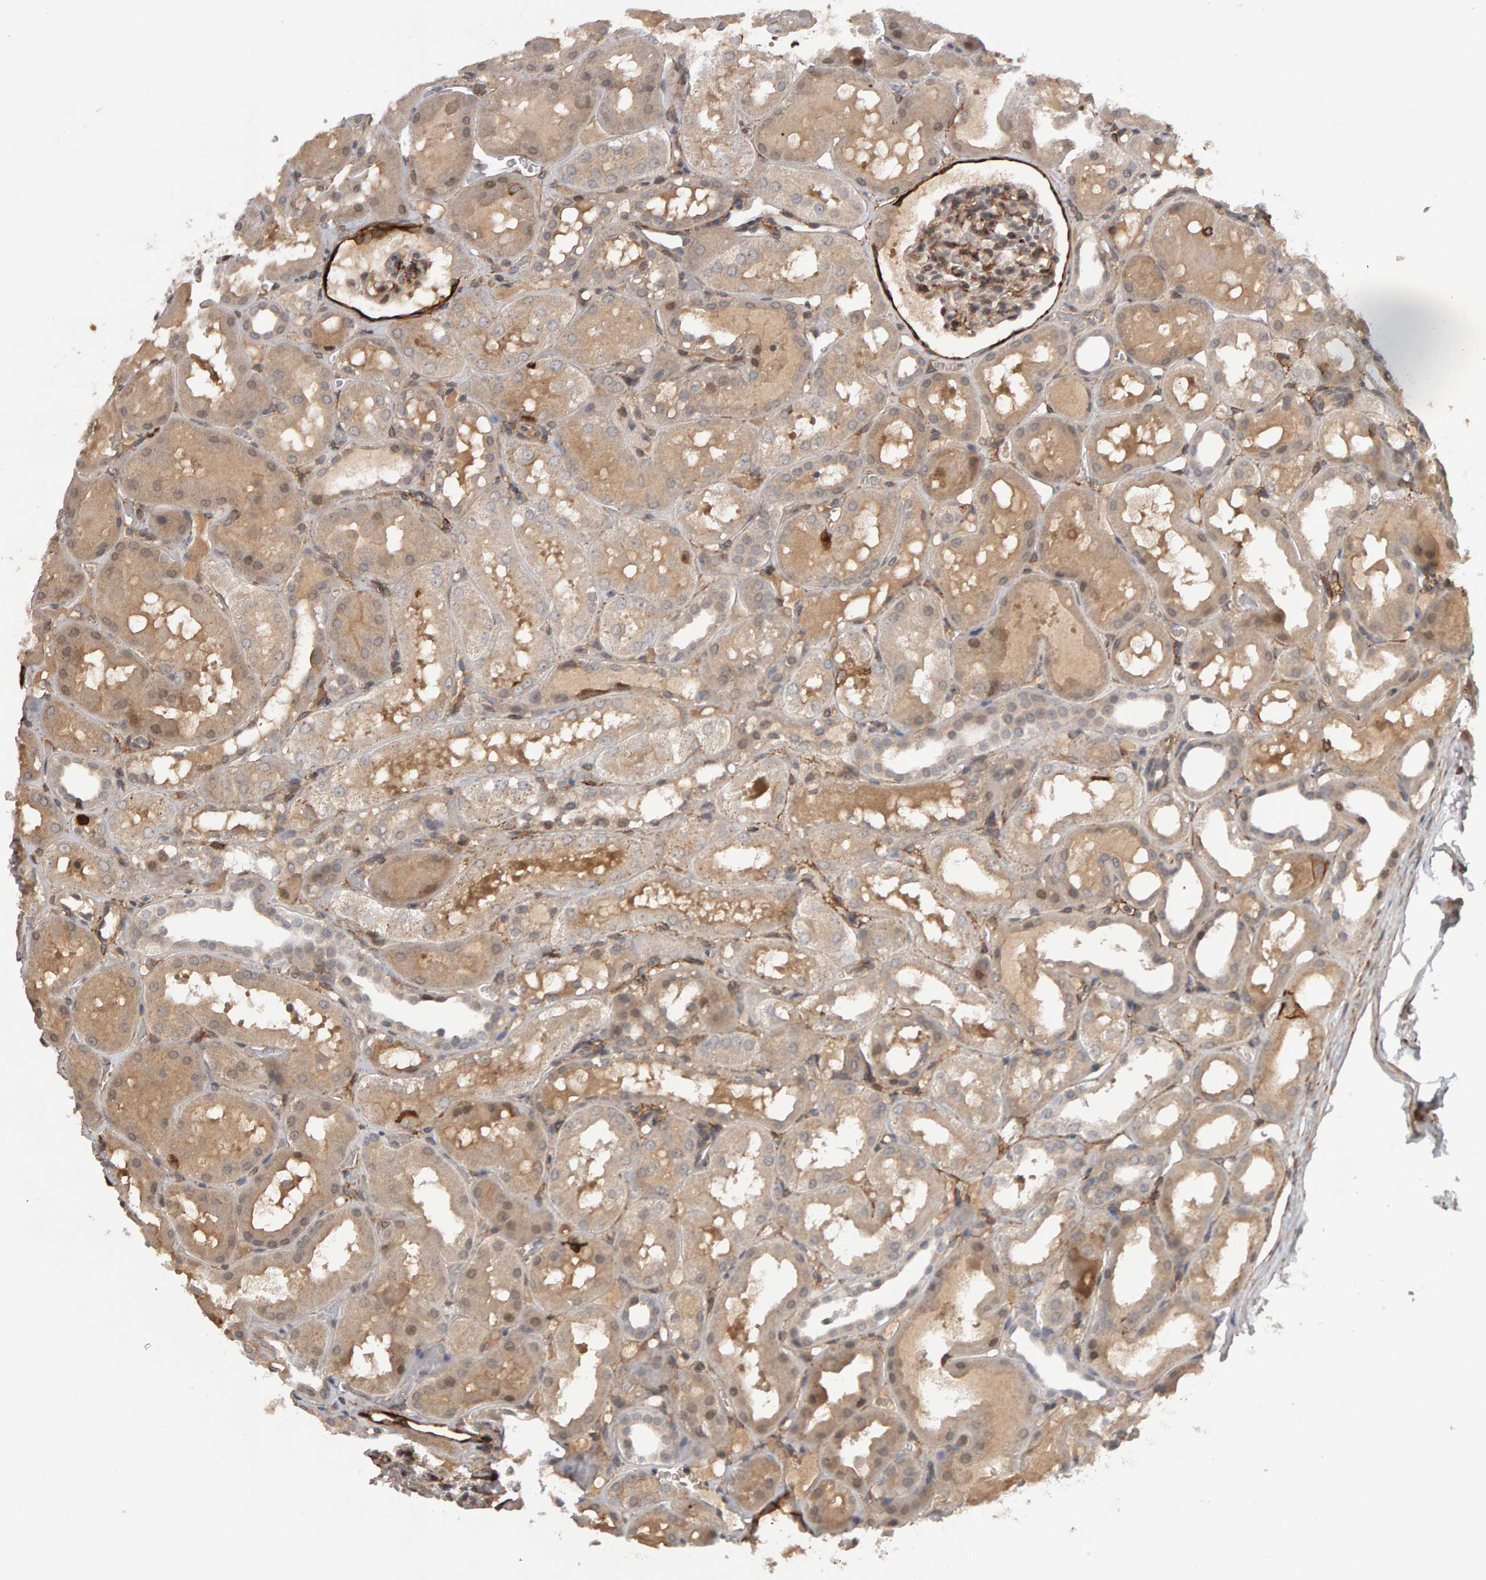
{"staining": {"intensity": "moderate", "quantity": "25%-75%", "location": "cytoplasmic/membranous"}, "tissue": "kidney", "cell_type": "Cells in glomeruli", "image_type": "normal", "snomed": [{"axis": "morphology", "description": "Normal tissue, NOS"}, {"axis": "topography", "description": "Kidney"}, {"axis": "topography", "description": "Urinary bladder"}], "caption": "This photomicrograph shows benign kidney stained with IHC to label a protein in brown. The cytoplasmic/membranous of cells in glomeruli show moderate positivity for the protein. Nuclei are counter-stained blue.", "gene": "CDCA5", "patient": {"sex": "male", "age": 16}}